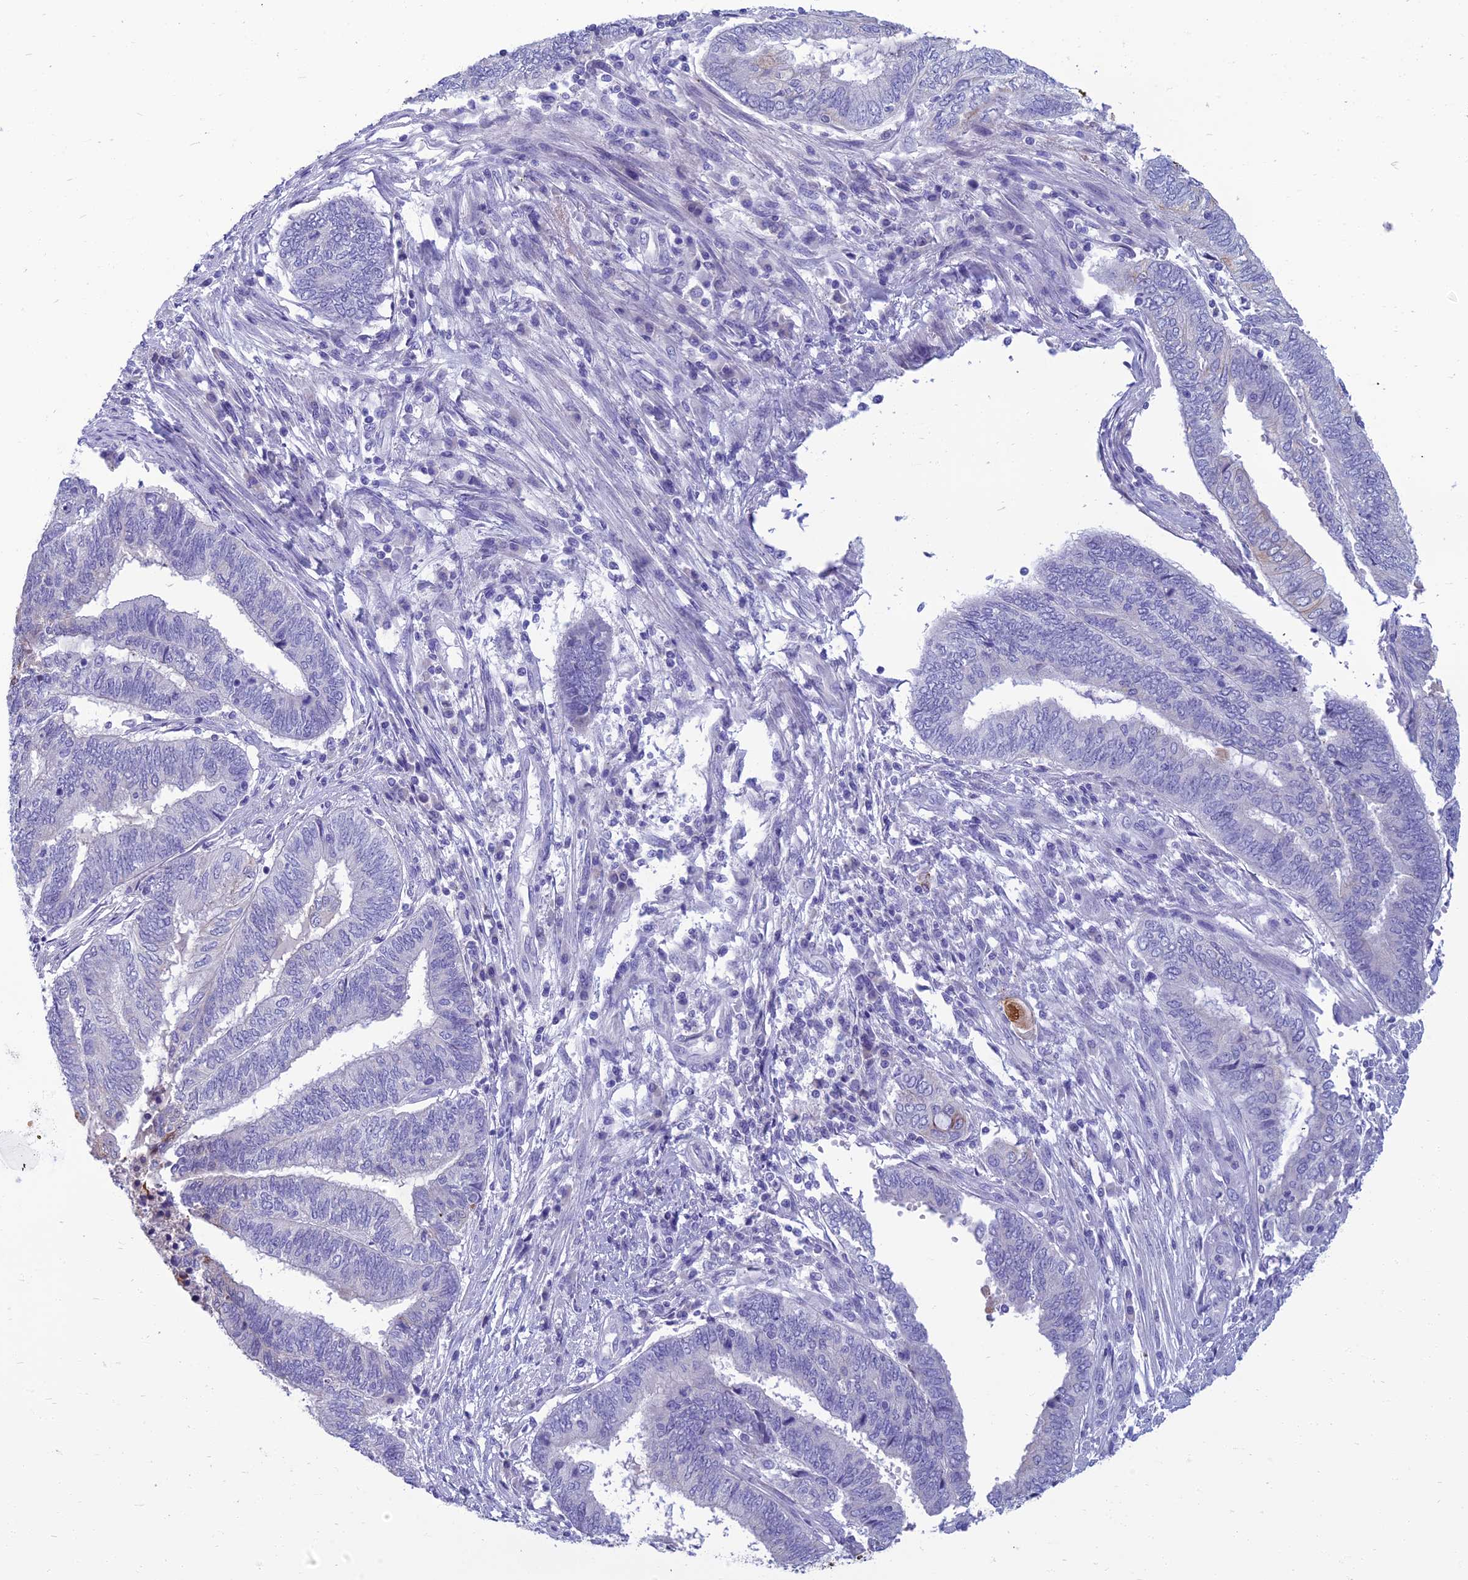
{"staining": {"intensity": "negative", "quantity": "none", "location": "none"}, "tissue": "endometrial cancer", "cell_type": "Tumor cells", "image_type": "cancer", "snomed": [{"axis": "morphology", "description": "Adenocarcinoma, NOS"}, {"axis": "topography", "description": "Uterus"}, {"axis": "topography", "description": "Endometrium"}], "caption": "Tumor cells are negative for brown protein staining in endometrial adenocarcinoma.", "gene": "SPTLC3", "patient": {"sex": "female", "age": 70}}